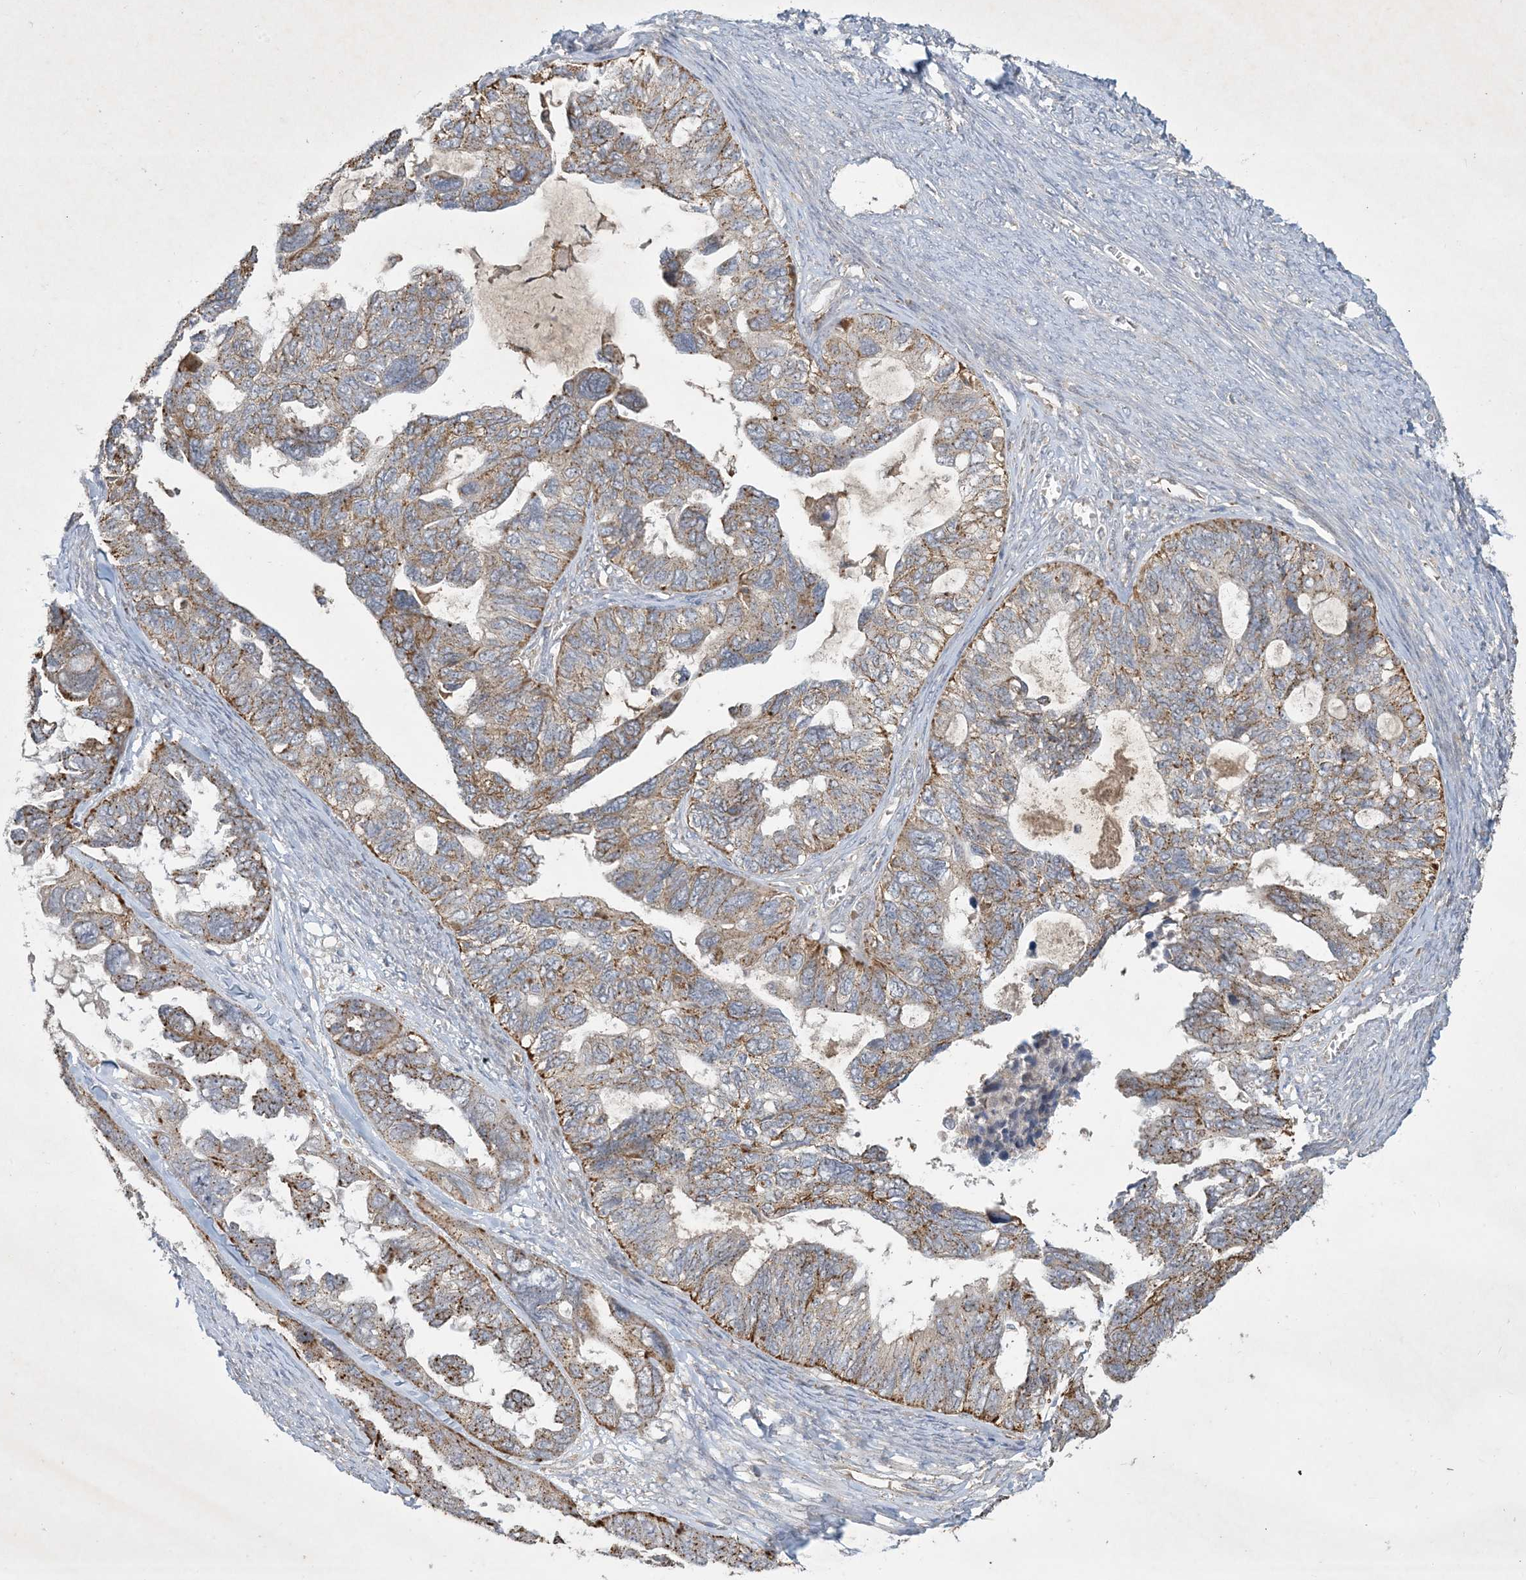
{"staining": {"intensity": "moderate", "quantity": ">75%", "location": "cytoplasmic/membranous"}, "tissue": "ovarian cancer", "cell_type": "Tumor cells", "image_type": "cancer", "snomed": [{"axis": "morphology", "description": "Cystadenocarcinoma, serous, NOS"}, {"axis": "topography", "description": "Ovary"}], "caption": "Brown immunohistochemical staining in human ovarian cancer (serous cystadenocarcinoma) demonstrates moderate cytoplasmic/membranous expression in about >75% of tumor cells.", "gene": "MRPS18A", "patient": {"sex": "female", "age": 79}}